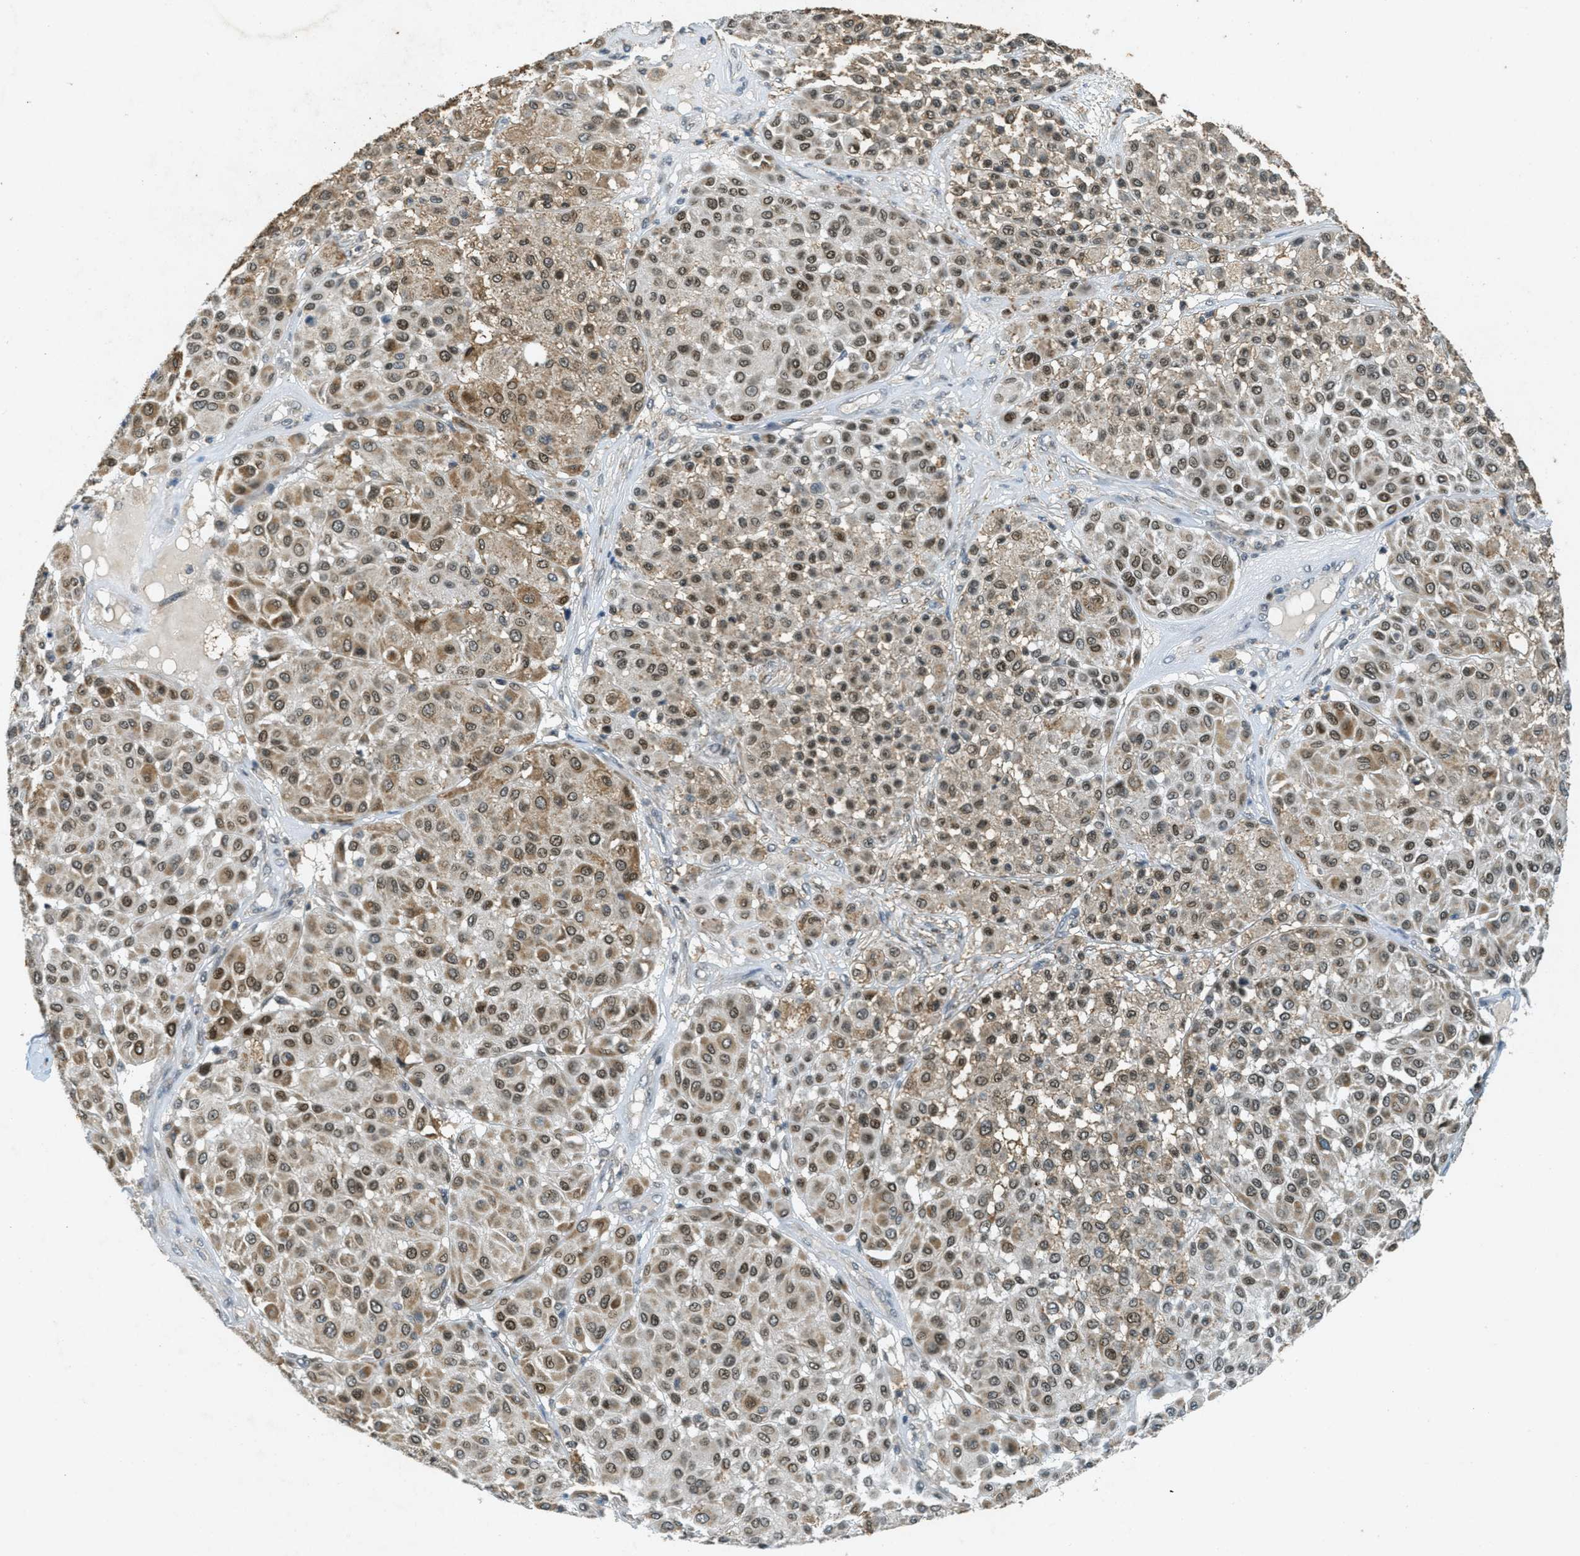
{"staining": {"intensity": "moderate", "quantity": ">75%", "location": "cytoplasmic/membranous,nuclear"}, "tissue": "melanoma", "cell_type": "Tumor cells", "image_type": "cancer", "snomed": [{"axis": "morphology", "description": "Malignant melanoma, Metastatic site"}, {"axis": "topography", "description": "Soft tissue"}], "caption": "A brown stain highlights moderate cytoplasmic/membranous and nuclear staining of a protein in malignant melanoma (metastatic site) tumor cells.", "gene": "TCF20", "patient": {"sex": "male", "age": 41}}